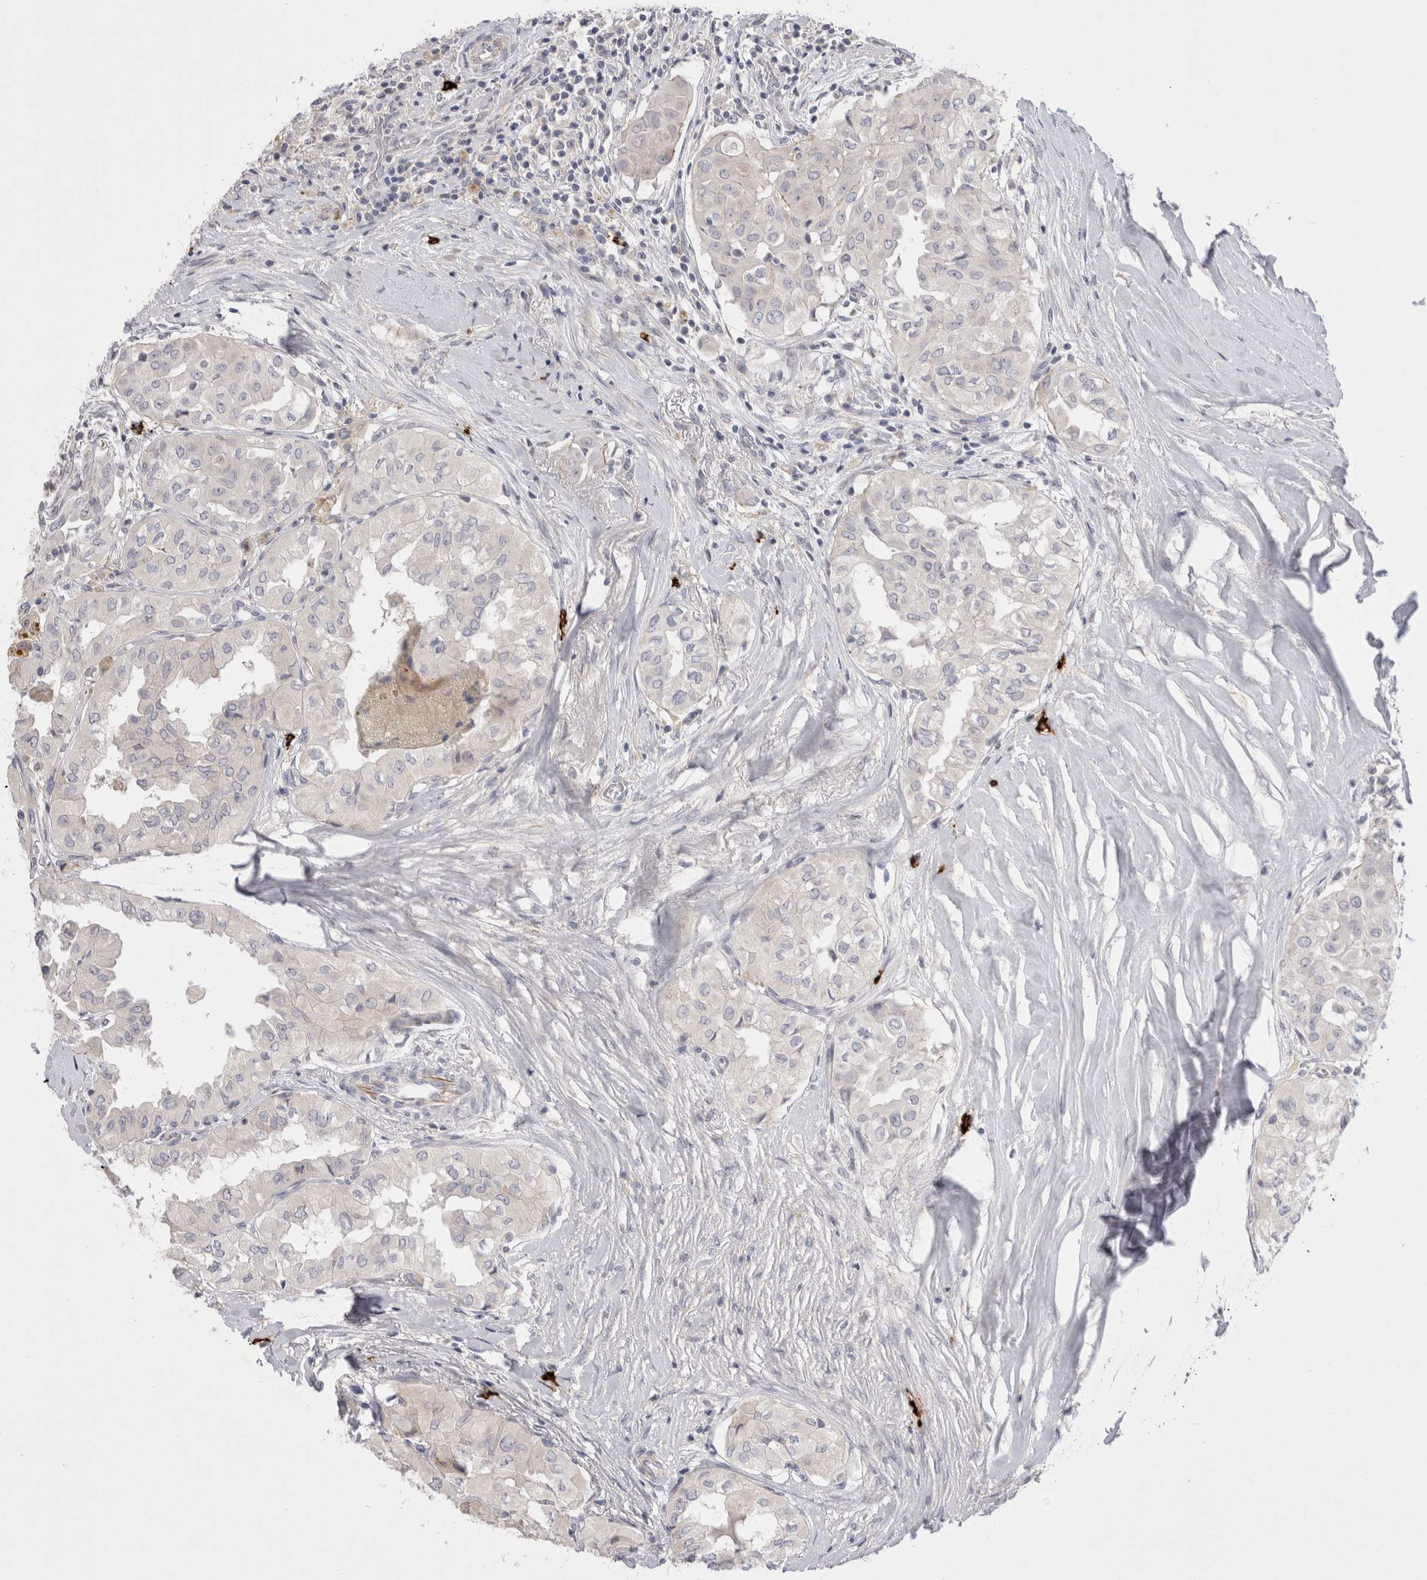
{"staining": {"intensity": "negative", "quantity": "none", "location": "none"}, "tissue": "thyroid cancer", "cell_type": "Tumor cells", "image_type": "cancer", "snomed": [{"axis": "morphology", "description": "Papillary adenocarcinoma, NOS"}, {"axis": "topography", "description": "Thyroid gland"}], "caption": "Micrograph shows no significant protein positivity in tumor cells of thyroid cancer.", "gene": "SPINK2", "patient": {"sex": "female", "age": 59}}